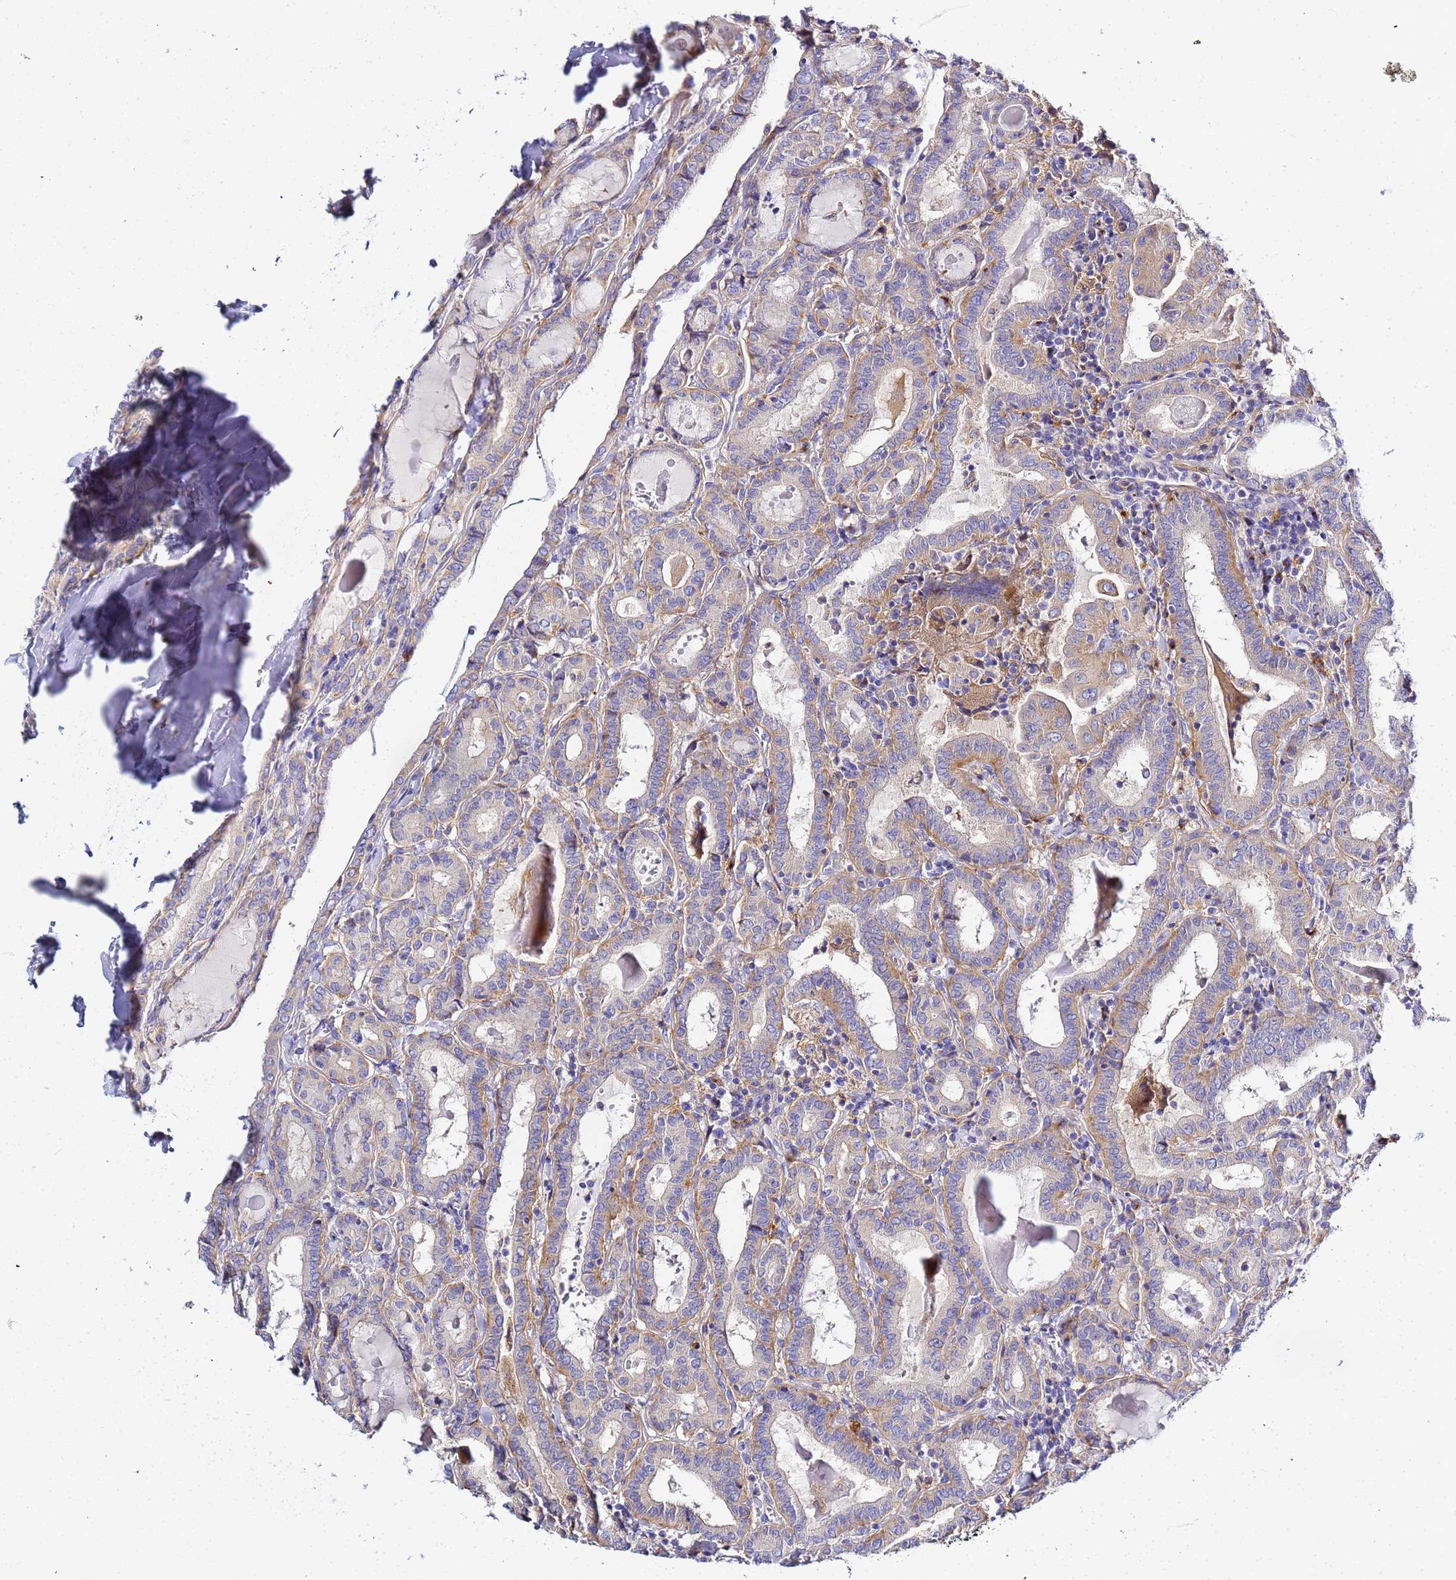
{"staining": {"intensity": "moderate", "quantity": "<25%", "location": "cytoplasmic/membranous"}, "tissue": "thyroid cancer", "cell_type": "Tumor cells", "image_type": "cancer", "snomed": [{"axis": "morphology", "description": "Papillary adenocarcinoma, NOS"}, {"axis": "topography", "description": "Thyroid gland"}], "caption": "This micrograph reveals IHC staining of human thyroid papillary adenocarcinoma, with low moderate cytoplasmic/membranous positivity in about <25% of tumor cells.", "gene": "VTI1B", "patient": {"sex": "female", "age": 72}}